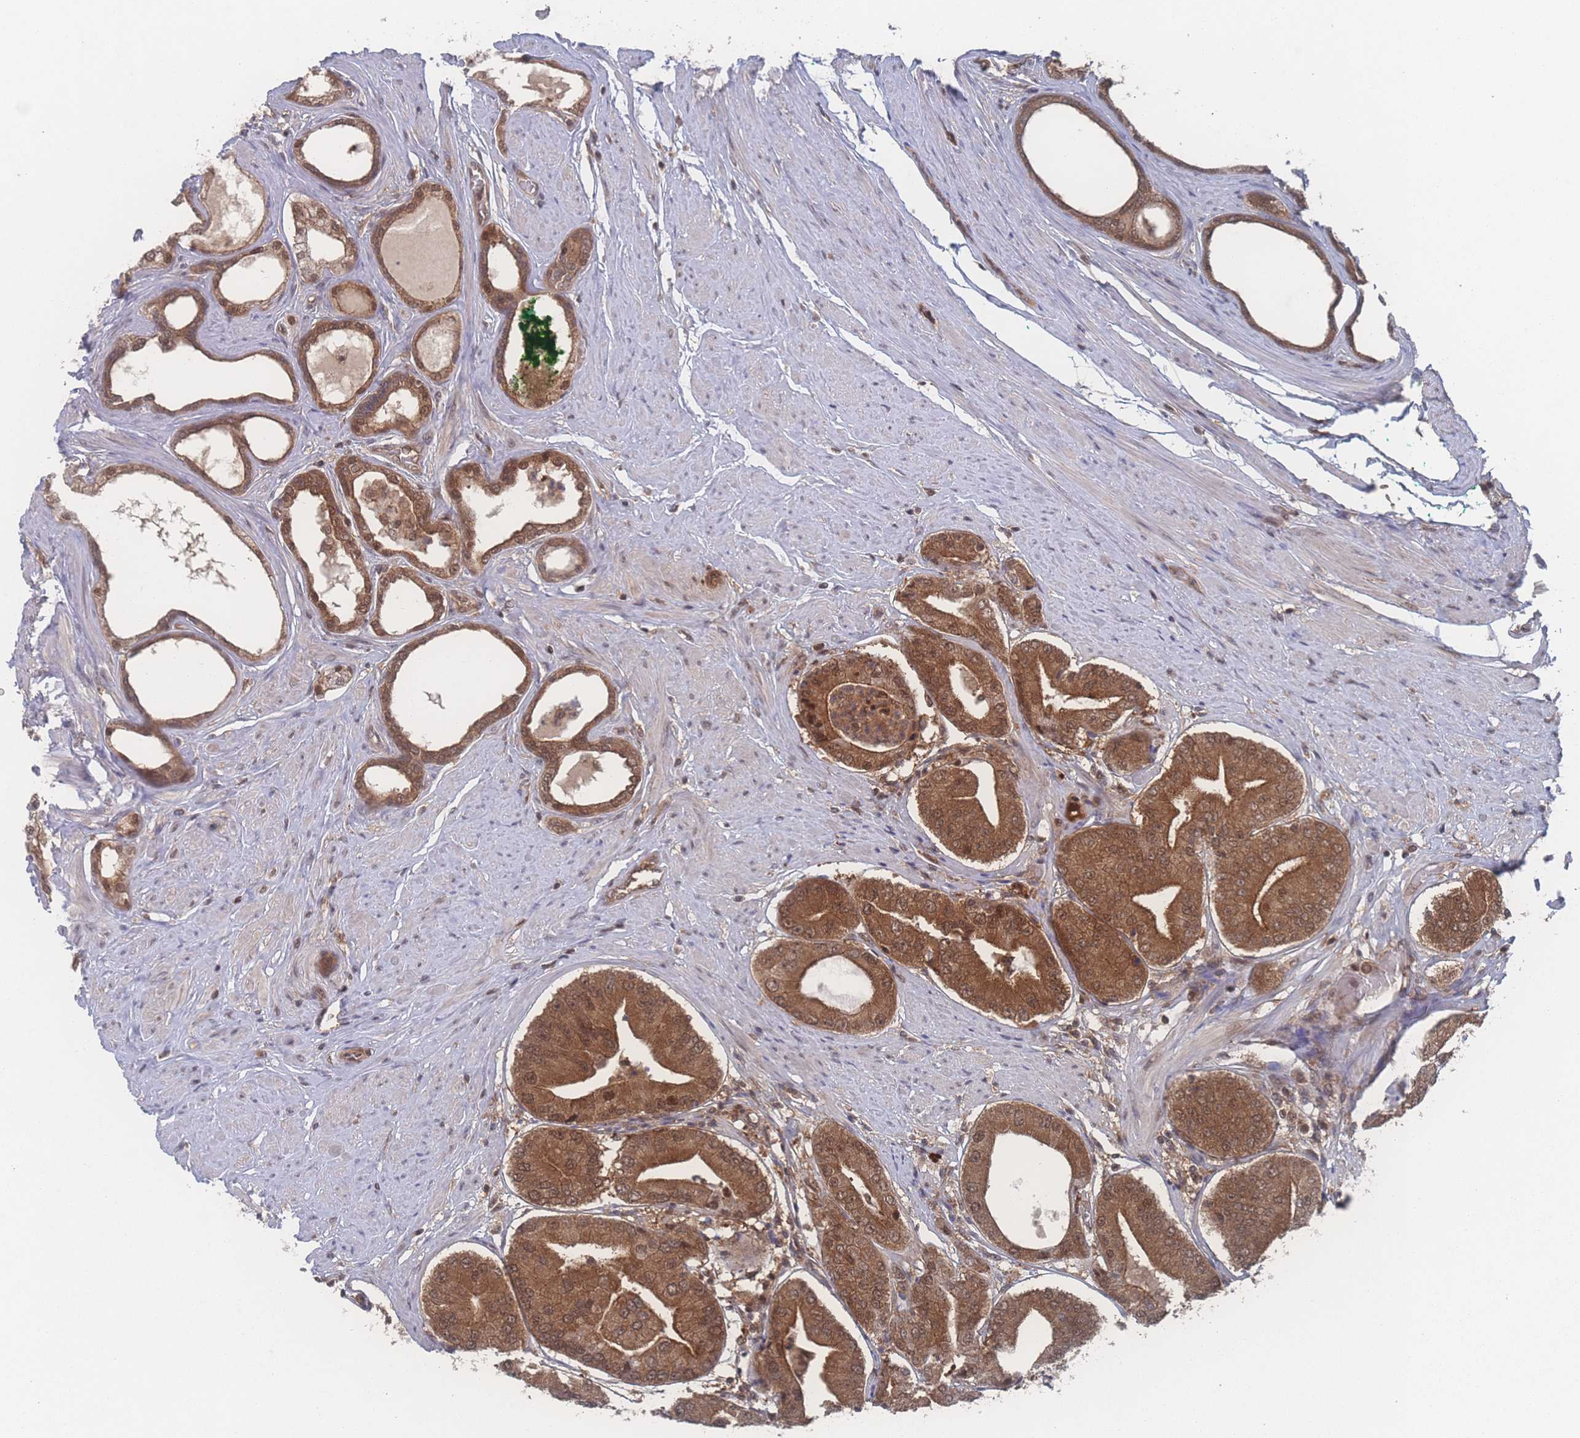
{"staining": {"intensity": "moderate", "quantity": ">75%", "location": "cytoplasmic/membranous,nuclear"}, "tissue": "prostate cancer", "cell_type": "Tumor cells", "image_type": "cancer", "snomed": [{"axis": "morphology", "description": "Adenocarcinoma, High grade"}, {"axis": "topography", "description": "Prostate"}], "caption": "A micrograph showing moderate cytoplasmic/membranous and nuclear expression in about >75% of tumor cells in prostate cancer (high-grade adenocarcinoma), as visualized by brown immunohistochemical staining.", "gene": "PSMA1", "patient": {"sex": "male", "age": 63}}